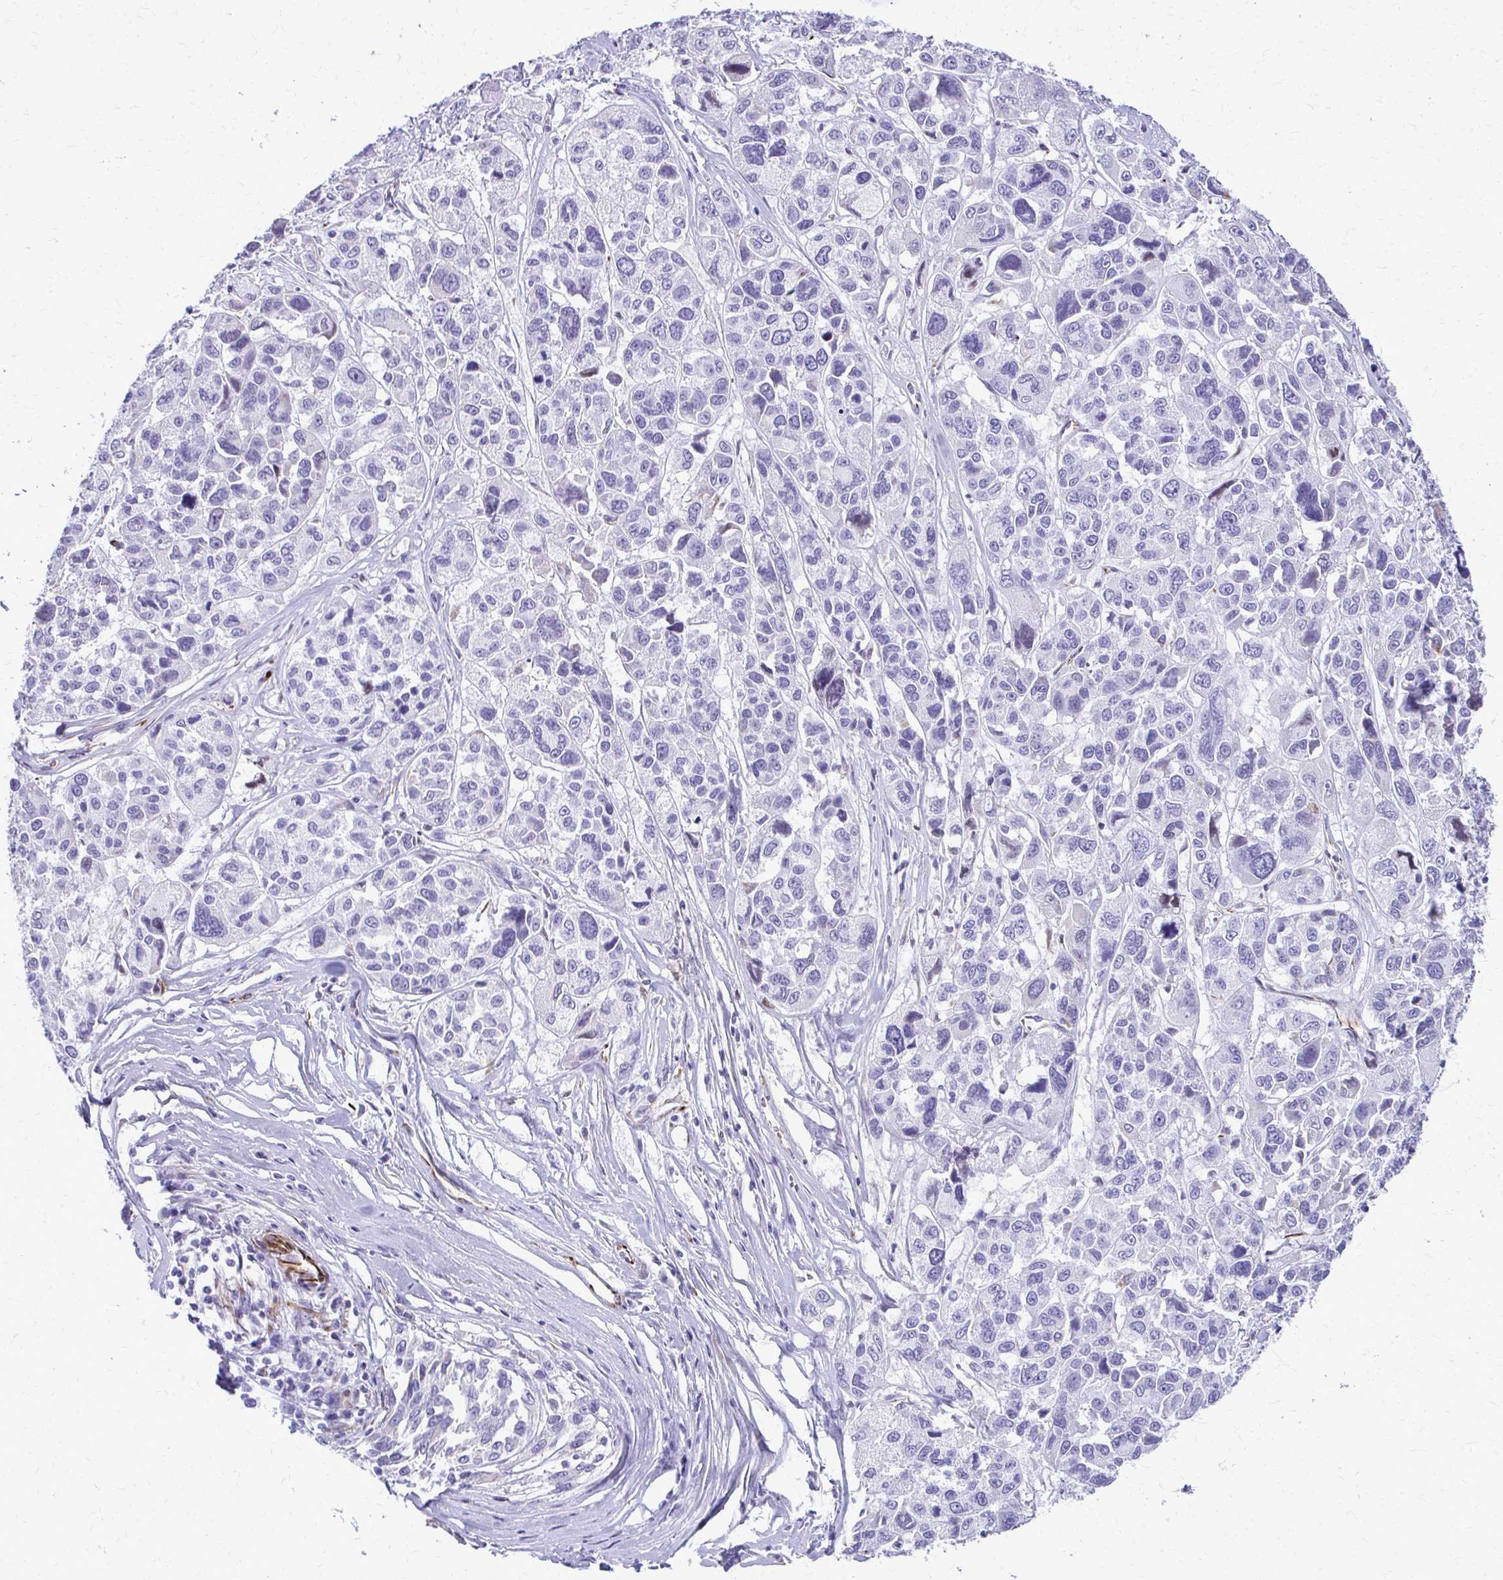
{"staining": {"intensity": "negative", "quantity": "none", "location": "none"}, "tissue": "melanoma", "cell_type": "Tumor cells", "image_type": "cancer", "snomed": [{"axis": "morphology", "description": "Malignant melanoma, NOS"}, {"axis": "topography", "description": "Skin"}], "caption": "IHC micrograph of neoplastic tissue: melanoma stained with DAB demonstrates no significant protein expression in tumor cells. (Stains: DAB (3,3'-diaminobenzidine) immunohistochemistry (IHC) with hematoxylin counter stain, Microscopy: brightfield microscopy at high magnification).", "gene": "TRIM6", "patient": {"sex": "female", "age": 66}}